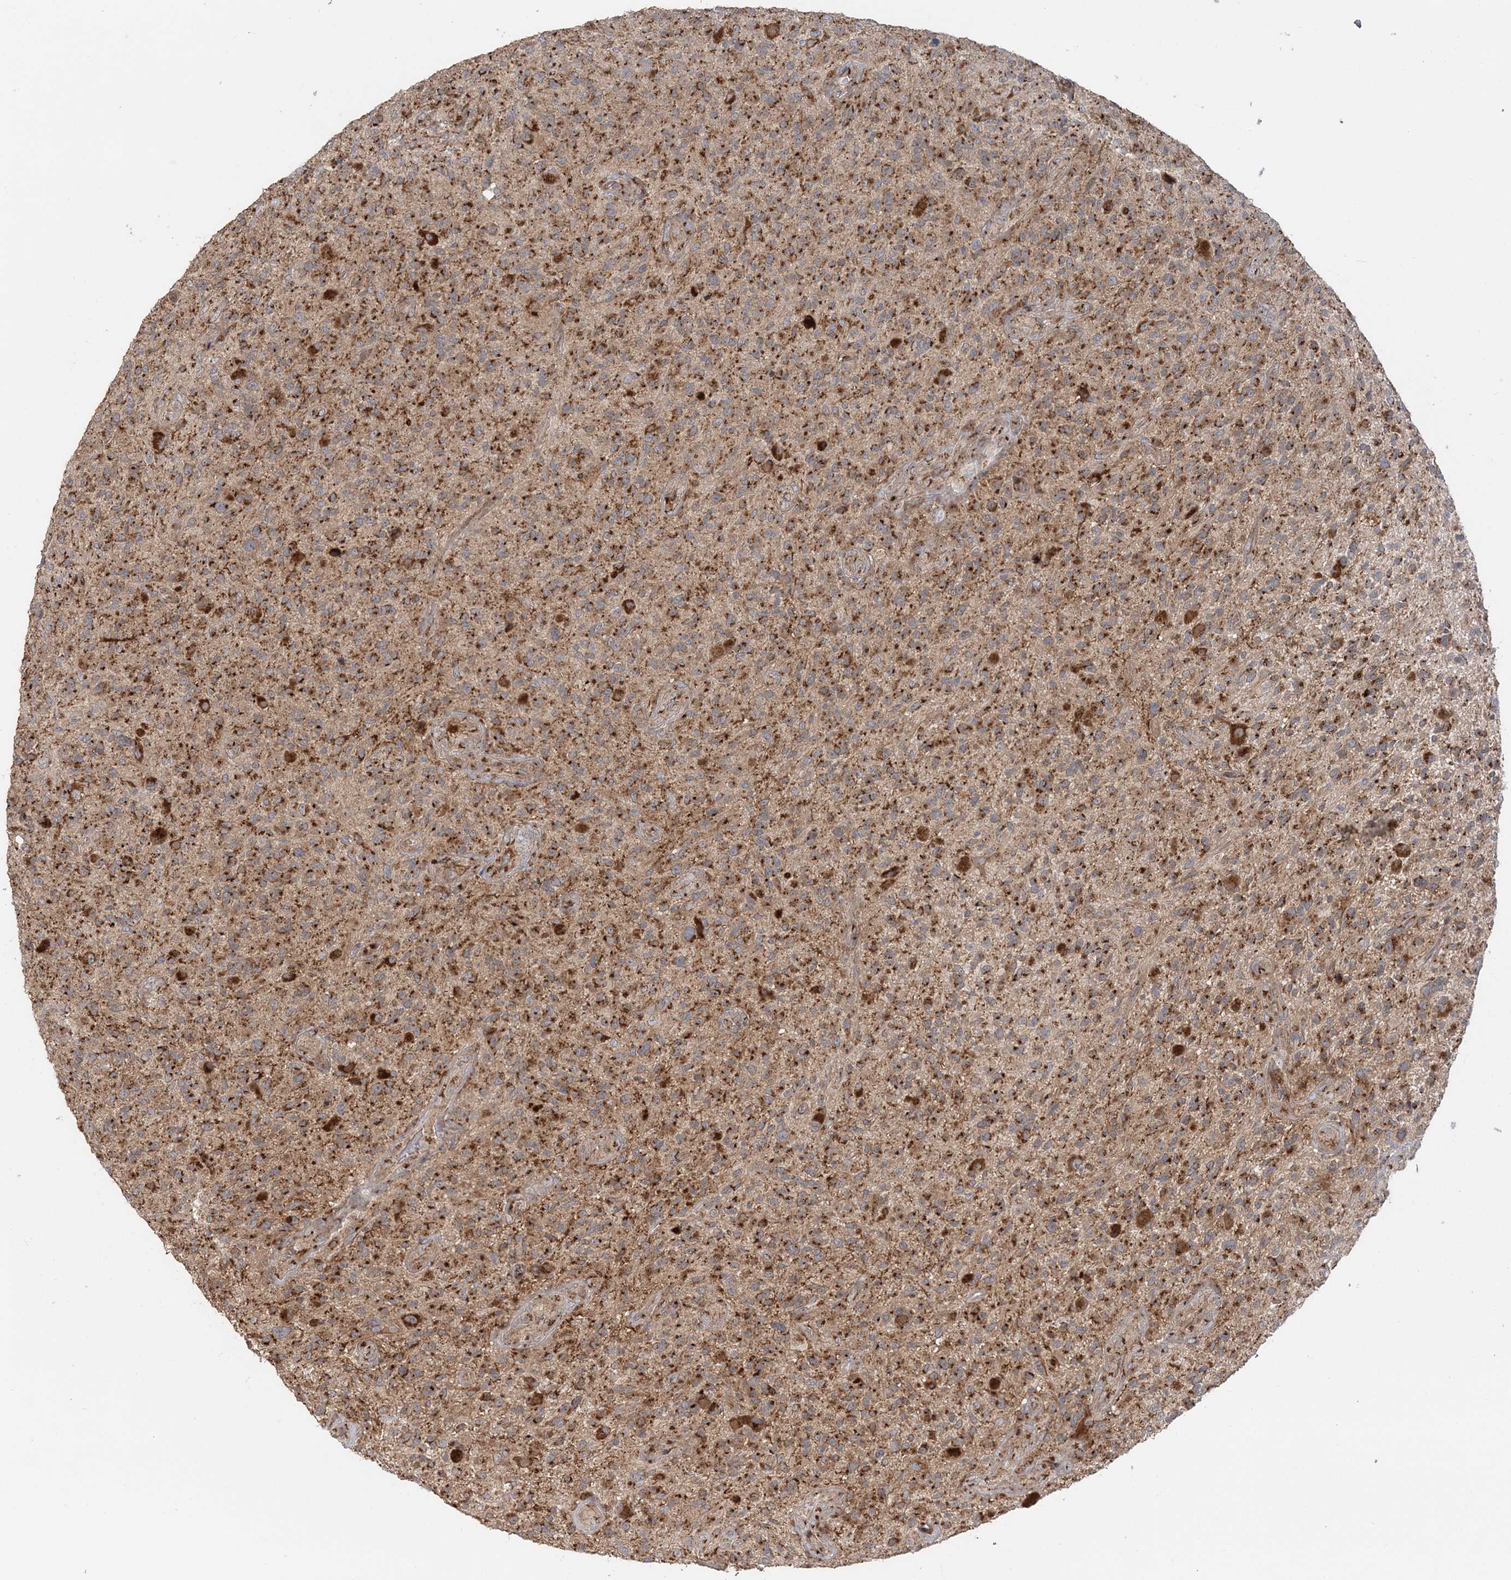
{"staining": {"intensity": "moderate", "quantity": ">75%", "location": "cytoplasmic/membranous"}, "tissue": "glioma", "cell_type": "Tumor cells", "image_type": "cancer", "snomed": [{"axis": "morphology", "description": "Glioma, malignant, High grade"}, {"axis": "topography", "description": "Brain"}], "caption": "Immunohistochemical staining of human malignant glioma (high-grade) displays moderate cytoplasmic/membranous protein expression in approximately >75% of tumor cells.", "gene": "ABCC3", "patient": {"sex": "male", "age": 47}}